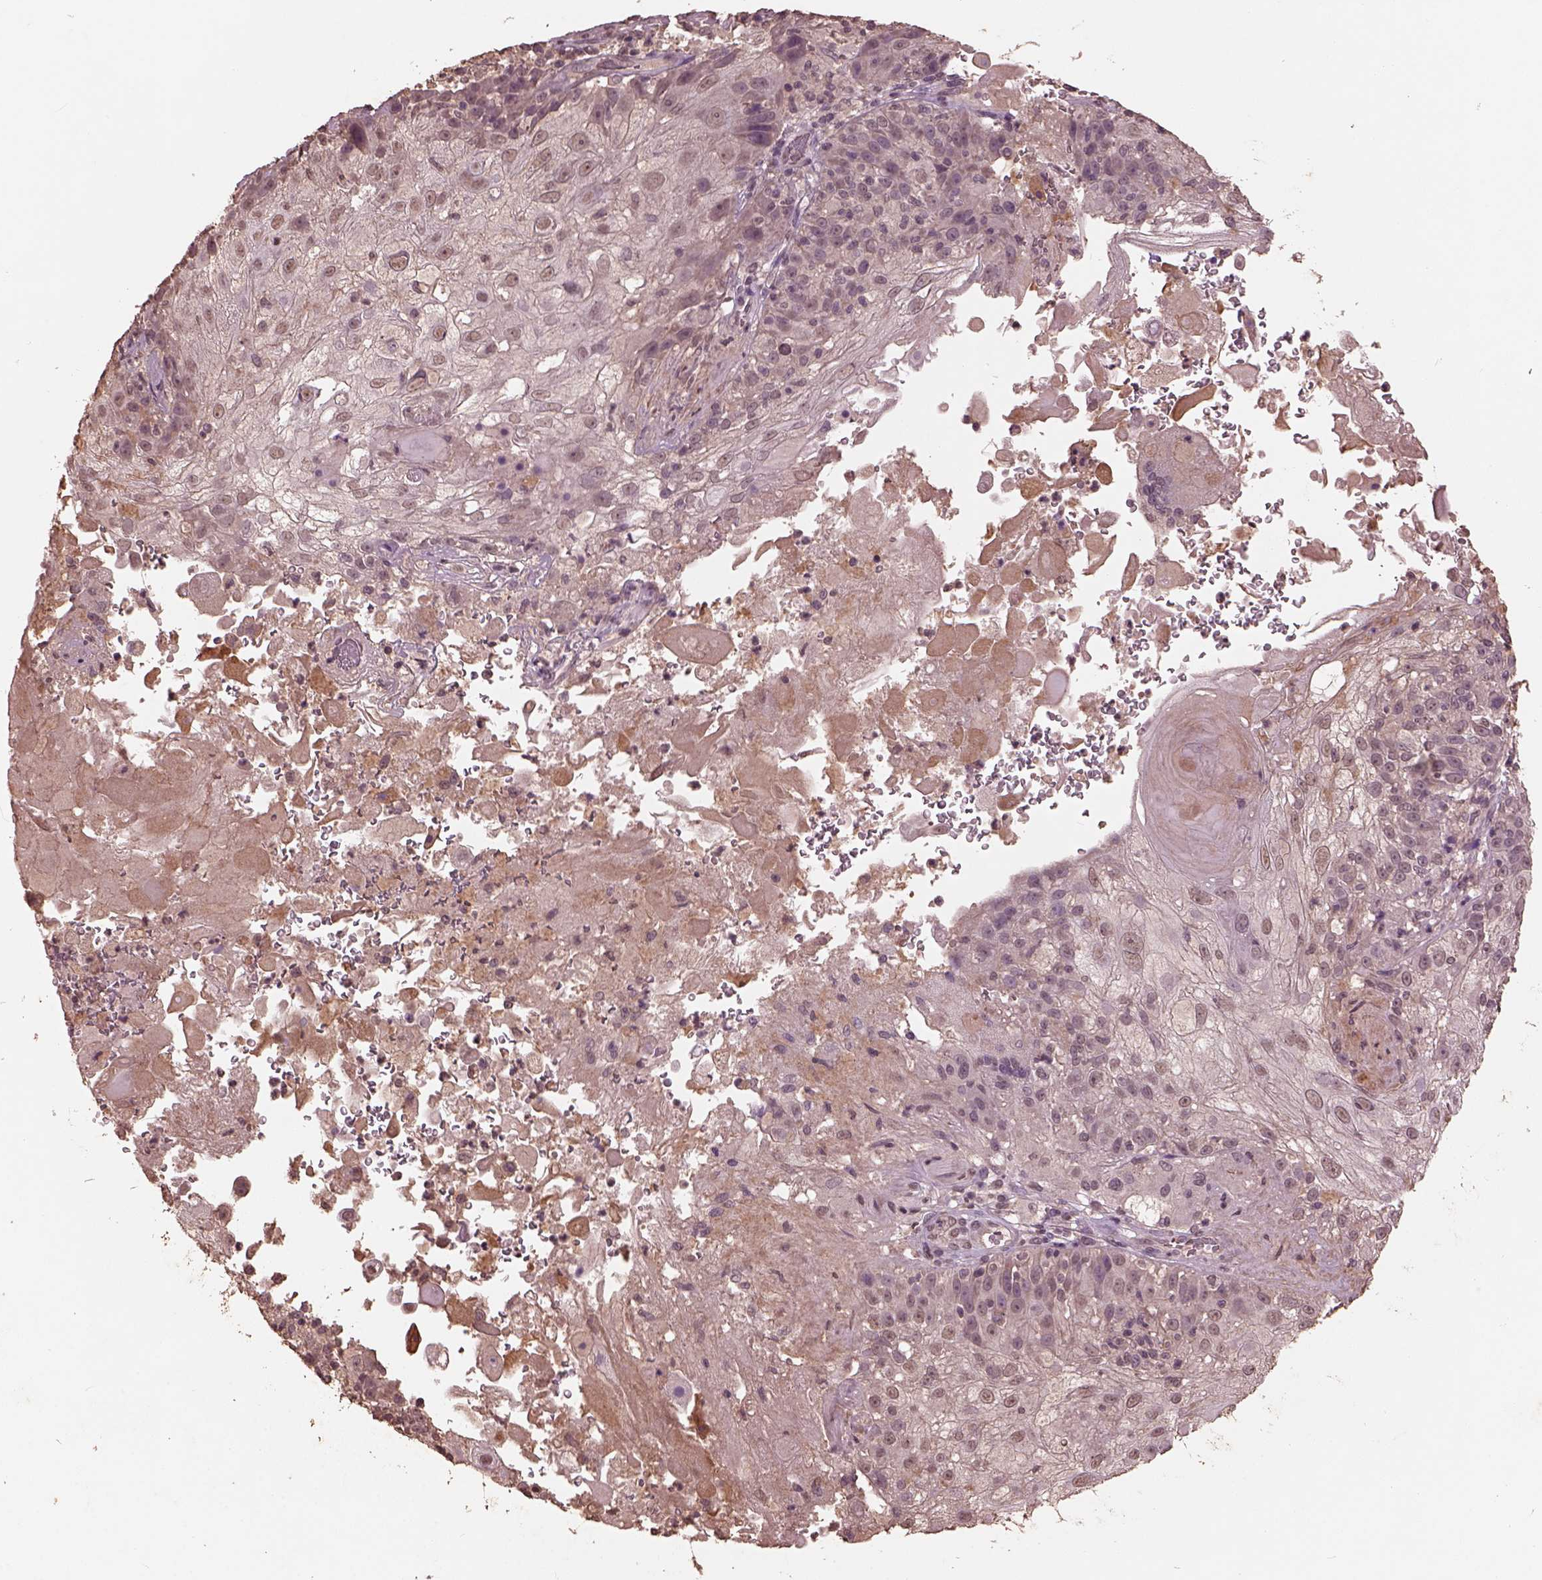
{"staining": {"intensity": "weak", "quantity": "25%-75%", "location": "nuclear"}, "tissue": "skin cancer", "cell_type": "Tumor cells", "image_type": "cancer", "snomed": [{"axis": "morphology", "description": "Normal tissue, NOS"}, {"axis": "morphology", "description": "Squamous cell carcinoma, NOS"}, {"axis": "topography", "description": "Skin"}], "caption": "Weak nuclear positivity is appreciated in approximately 25%-75% of tumor cells in skin squamous cell carcinoma. The staining is performed using DAB brown chromogen to label protein expression. The nuclei are counter-stained blue using hematoxylin.", "gene": "CPT1C", "patient": {"sex": "female", "age": 83}}